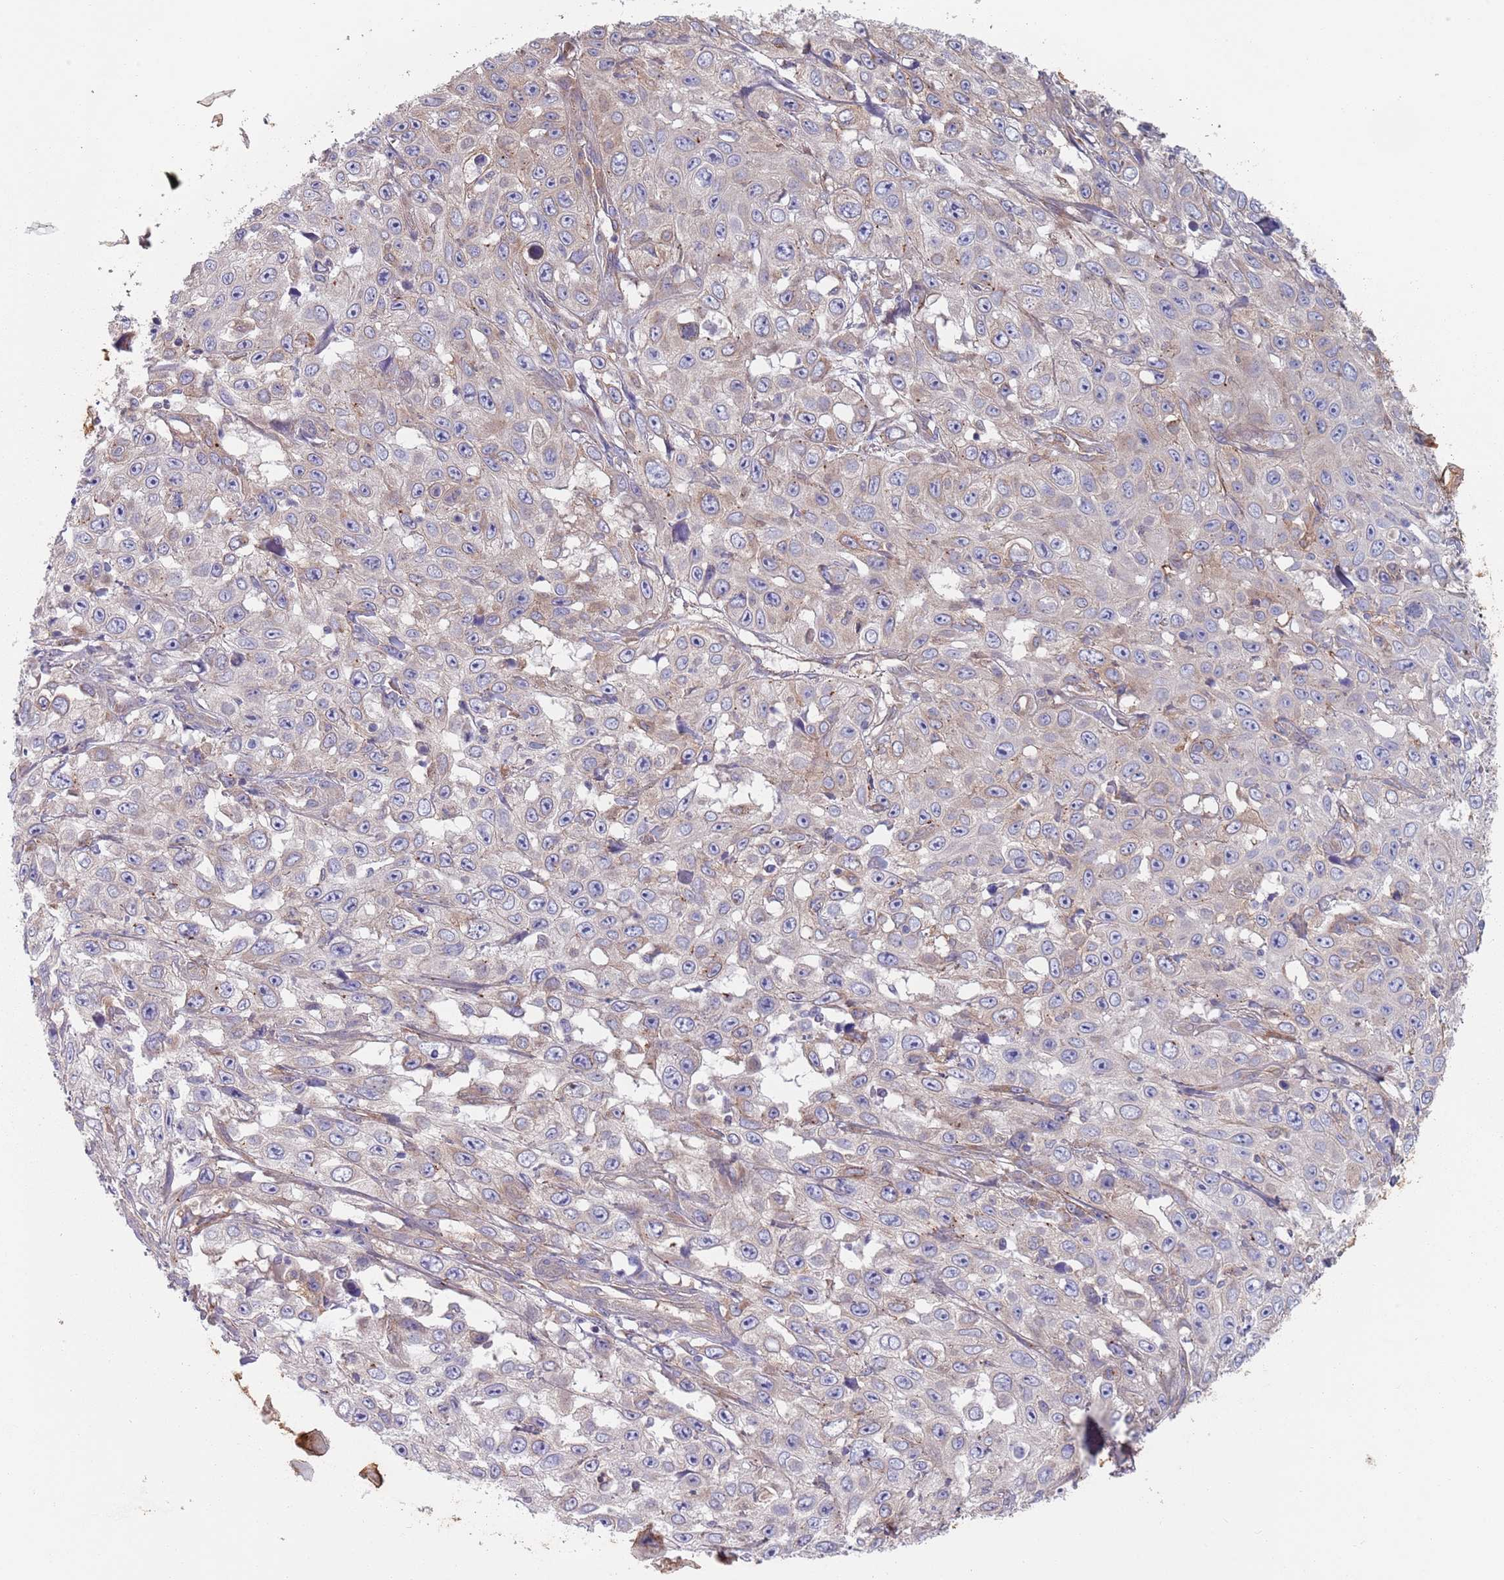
{"staining": {"intensity": "weak", "quantity": "<25%", "location": "cytoplasmic/membranous"}, "tissue": "skin cancer", "cell_type": "Tumor cells", "image_type": "cancer", "snomed": [{"axis": "morphology", "description": "Squamous cell carcinoma, NOS"}, {"axis": "topography", "description": "Skin"}], "caption": "The immunohistochemistry image has no significant expression in tumor cells of skin squamous cell carcinoma tissue.", "gene": "APPL2", "patient": {"sex": "male", "age": 82}}